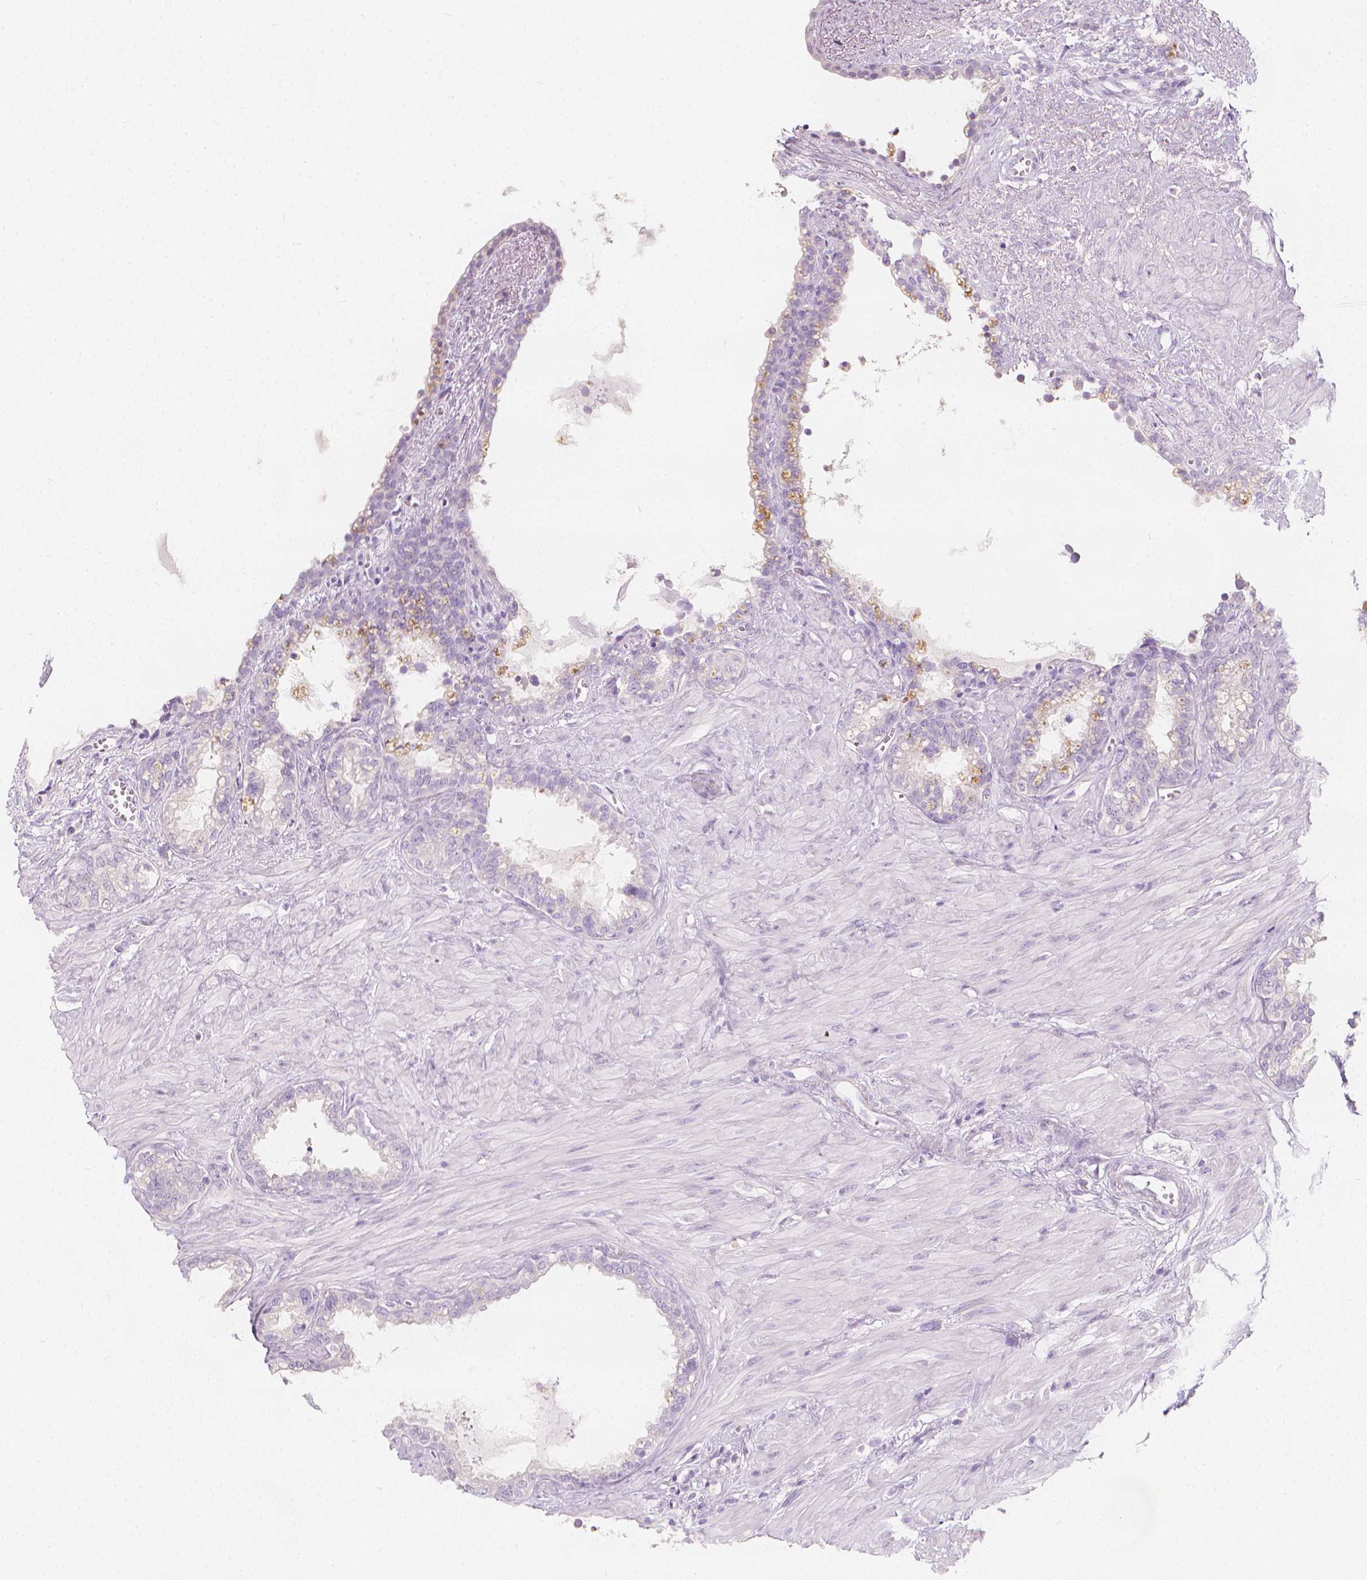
{"staining": {"intensity": "negative", "quantity": "none", "location": "none"}, "tissue": "seminal vesicle", "cell_type": "Glandular cells", "image_type": "normal", "snomed": [{"axis": "morphology", "description": "Normal tissue, NOS"}, {"axis": "morphology", "description": "Urothelial carcinoma, NOS"}, {"axis": "topography", "description": "Urinary bladder"}, {"axis": "topography", "description": "Seminal veicle"}], "caption": "Normal seminal vesicle was stained to show a protein in brown. There is no significant positivity in glandular cells.", "gene": "RBFOX1", "patient": {"sex": "male", "age": 76}}